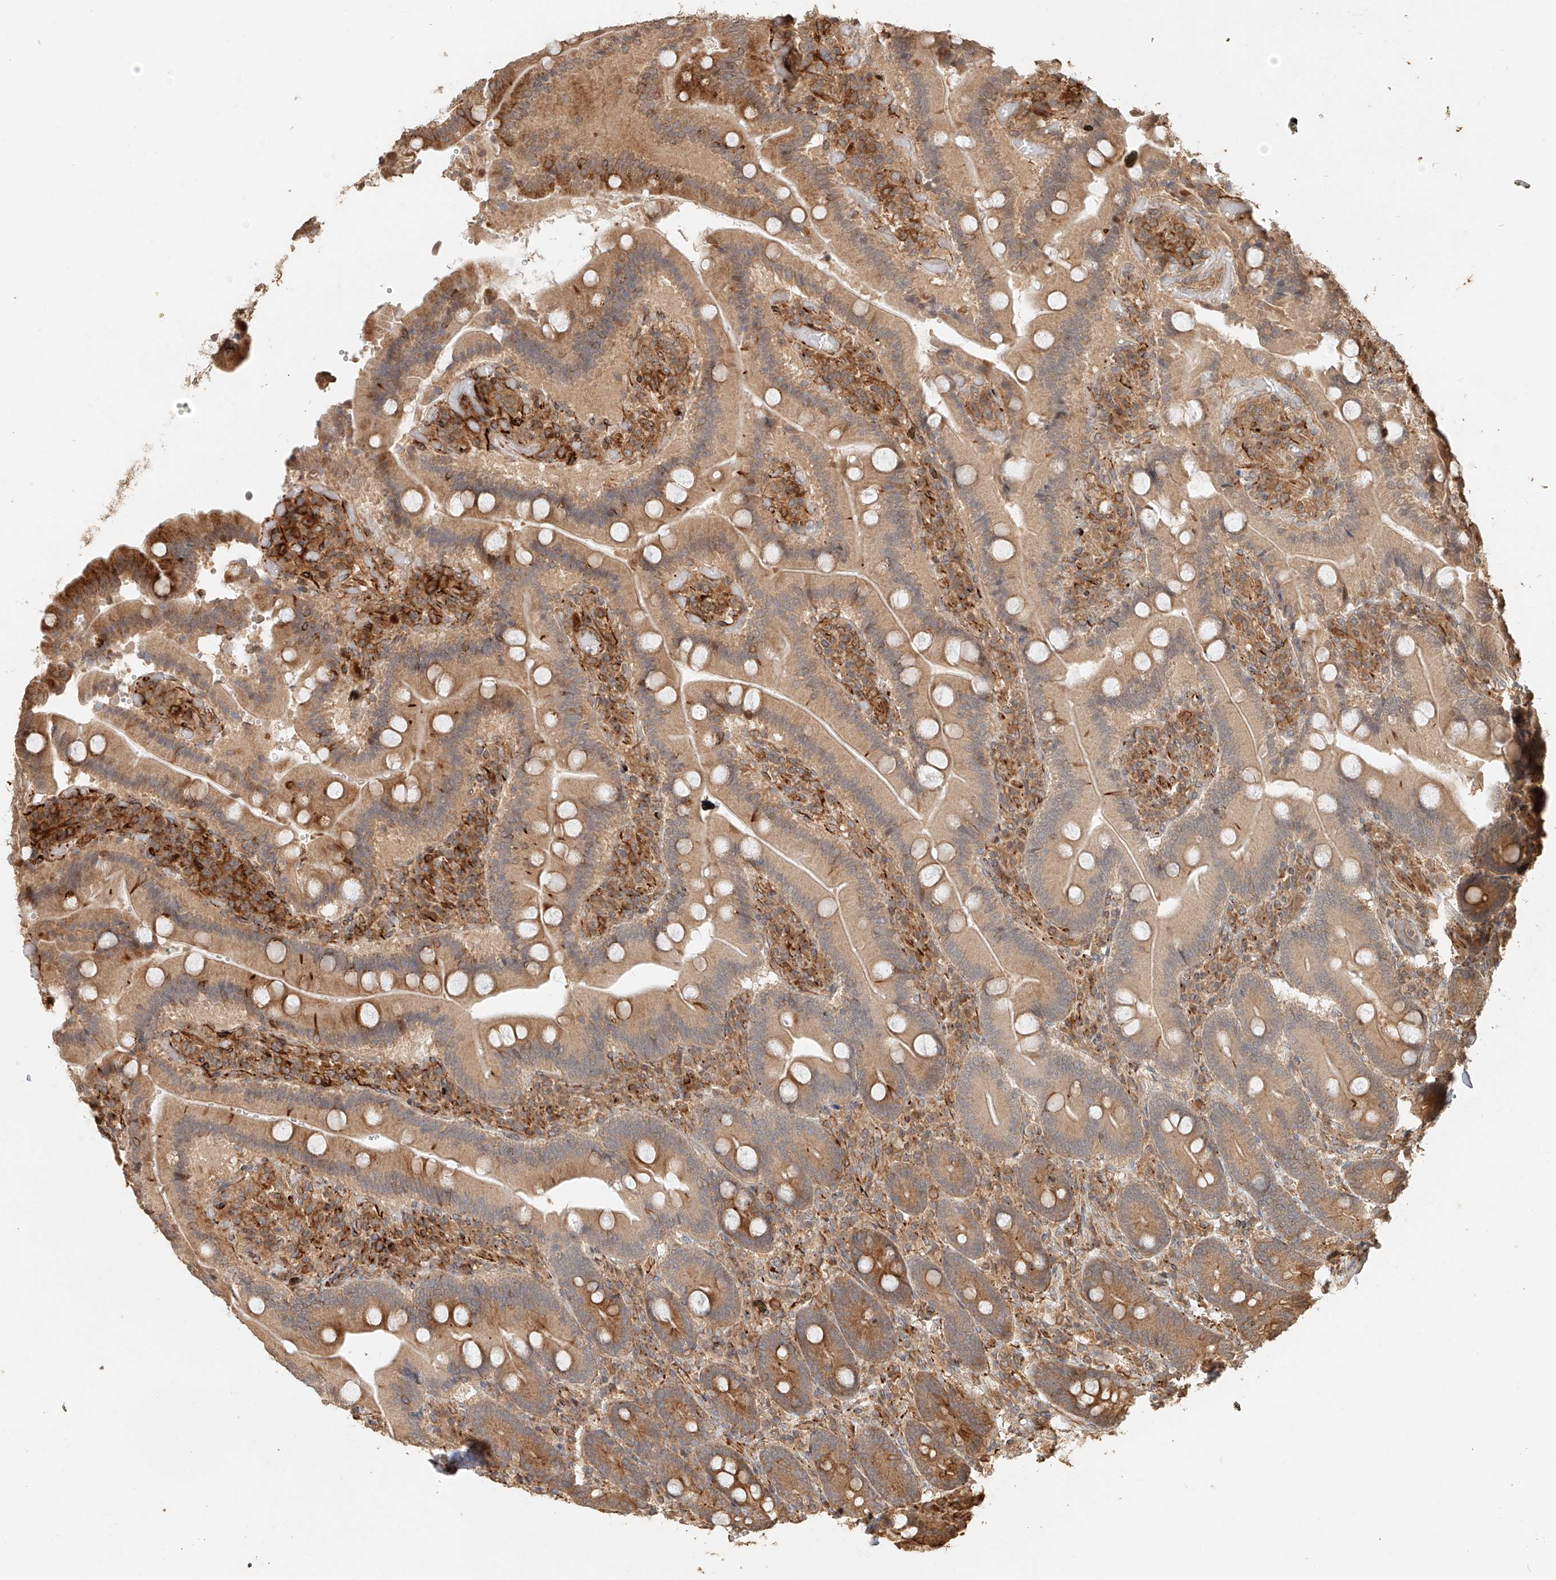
{"staining": {"intensity": "strong", "quantity": ">75%", "location": "cytoplasmic/membranous"}, "tissue": "duodenum", "cell_type": "Glandular cells", "image_type": "normal", "snomed": [{"axis": "morphology", "description": "Normal tissue, NOS"}, {"axis": "topography", "description": "Duodenum"}], "caption": "The photomicrograph shows immunohistochemical staining of unremarkable duodenum. There is strong cytoplasmic/membranous staining is identified in approximately >75% of glandular cells. (Stains: DAB in brown, nuclei in blue, Microscopy: brightfield microscopy at high magnification).", "gene": "NAP1L1", "patient": {"sex": "female", "age": 62}}